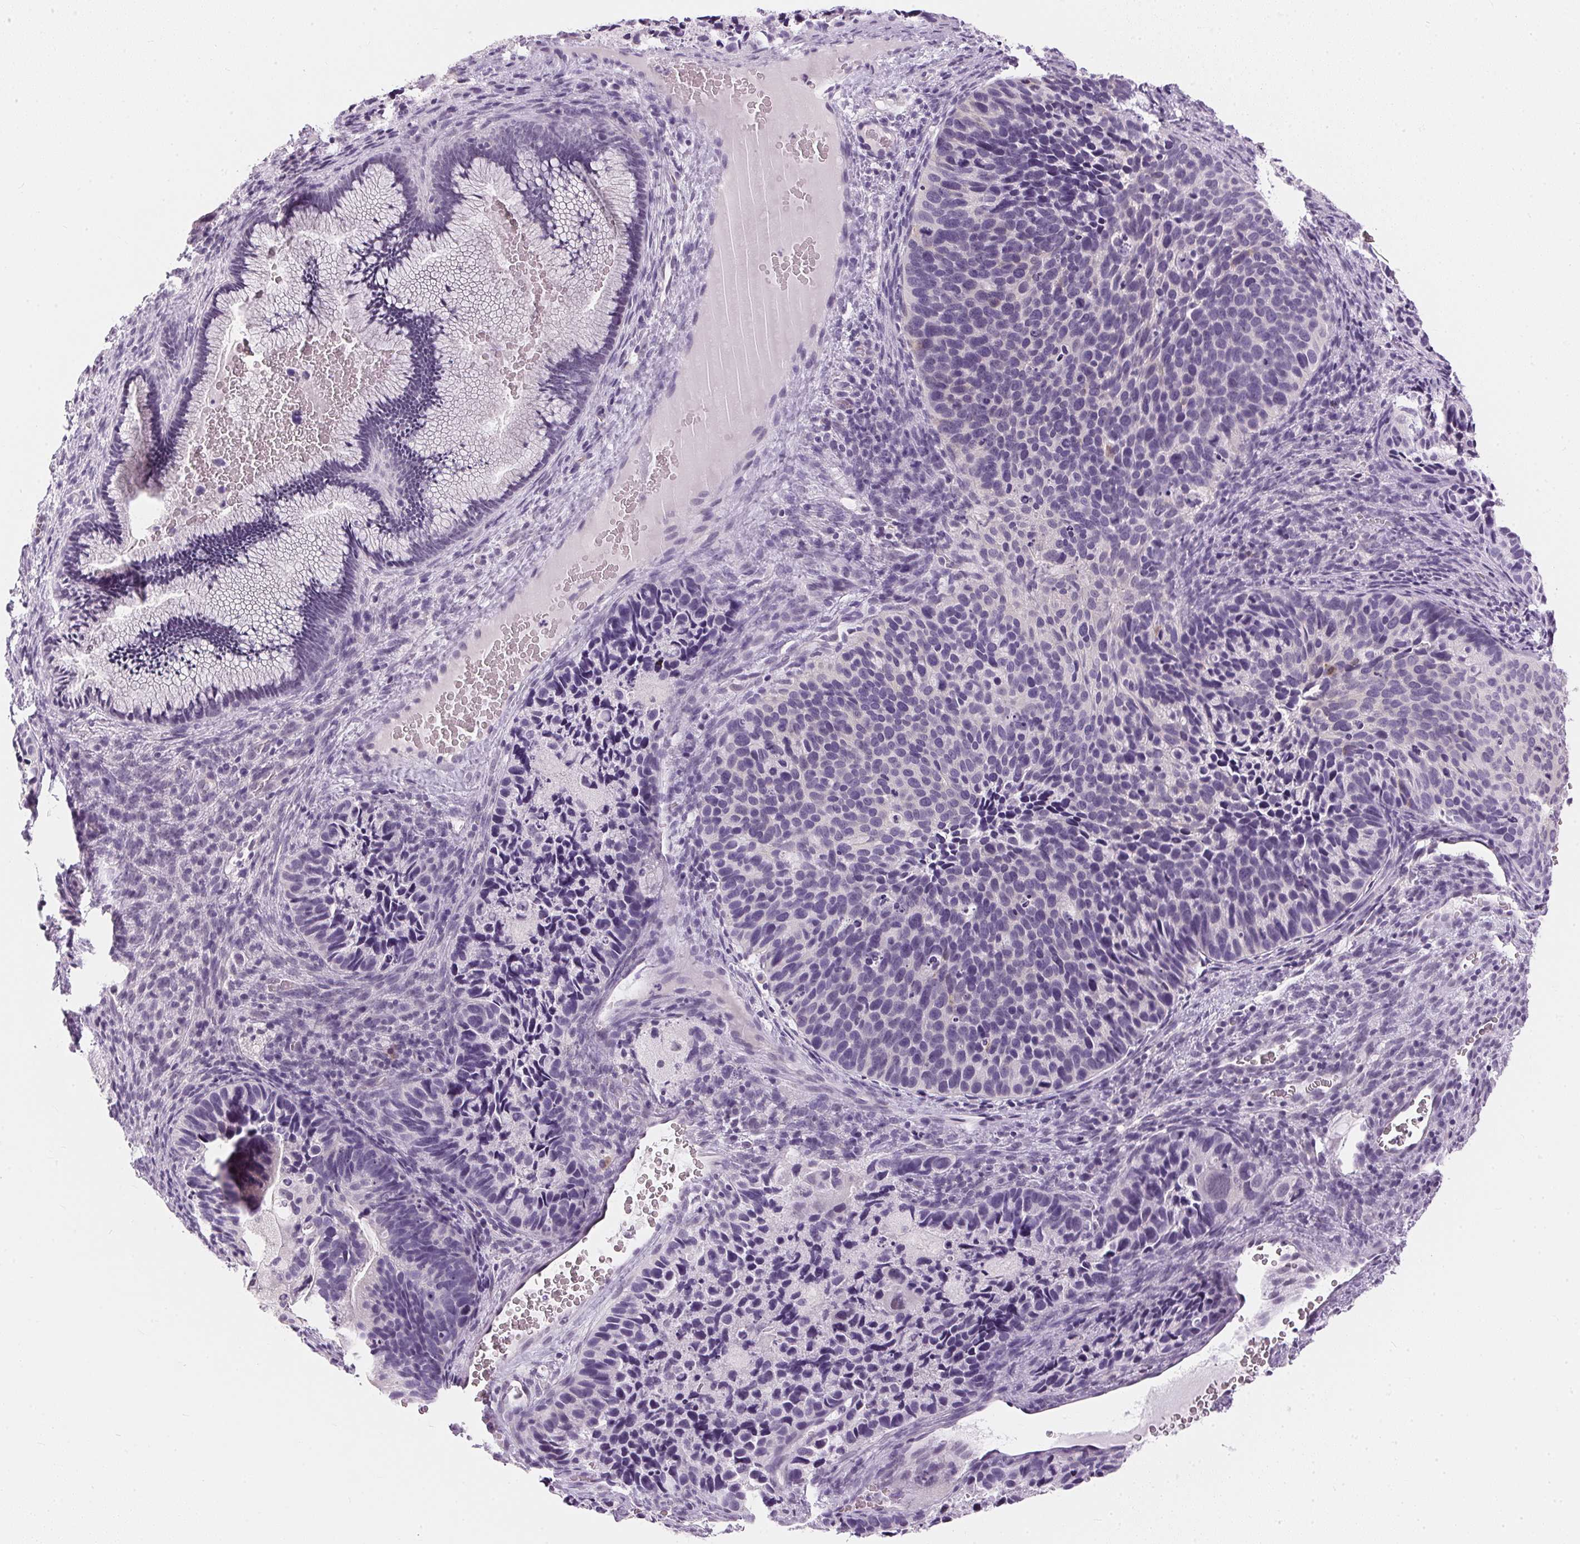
{"staining": {"intensity": "negative", "quantity": "none", "location": "none"}, "tissue": "cervical cancer", "cell_type": "Tumor cells", "image_type": "cancer", "snomed": [{"axis": "morphology", "description": "Squamous cell carcinoma, NOS"}, {"axis": "topography", "description": "Cervix"}], "caption": "High magnification brightfield microscopy of cervical cancer (squamous cell carcinoma) stained with DAB (brown) and counterstained with hematoxylin (blue): tumor cells show no significant staining. Brightfield microscopy of immunohistochemistry (IHC) stained with DAB (brown) and hematoxylin (blue), captured at high magnification.", "gene": "GBP6", "patient": {"sex": "female", "age": 38}}